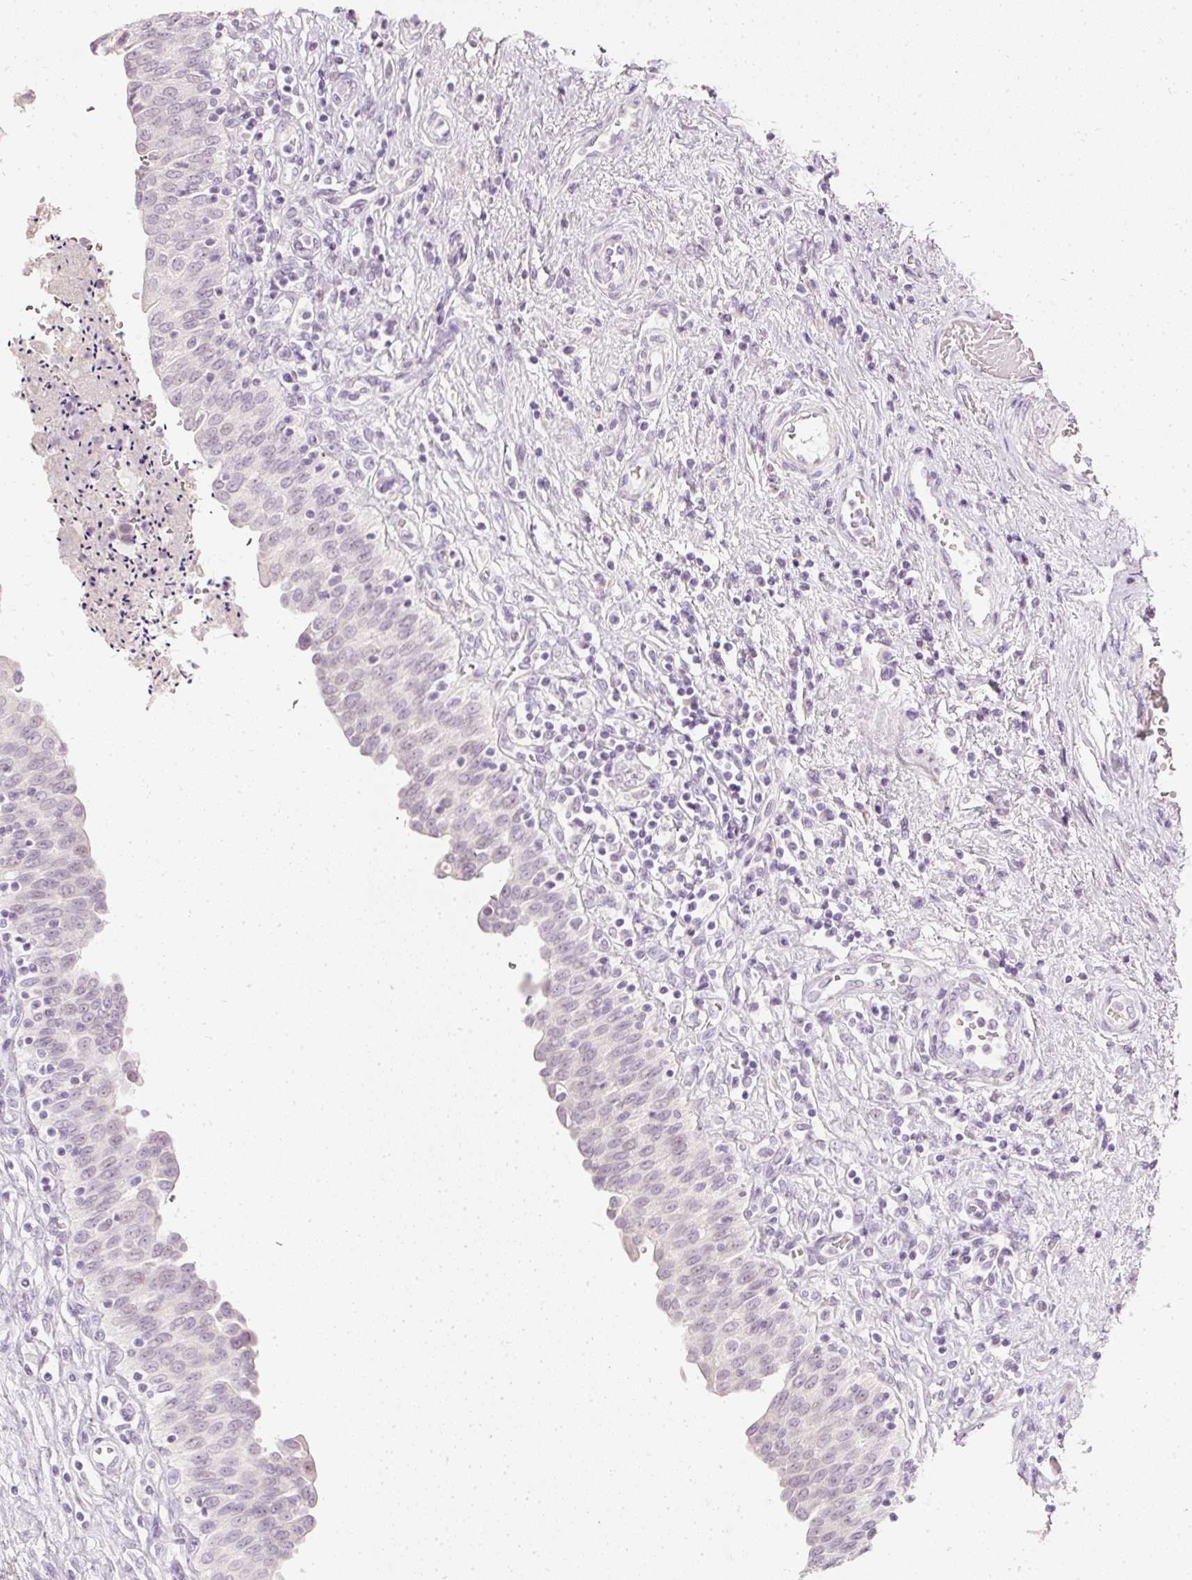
{"staining": {"intensity": "negative", "quantity": "none", "location": "none"}, "tissue": "urinary bladder", "cell_type": "Urothelial cells", "image_type": "normal", "snomed": [{"axis": "morphology", "description": "Normal tissue, NOS"}, {"axis": "topography", "description": "Urinary bladder"}], "caption": "There is no significant positivity in urothelial cells of urinary bladder.", "gene": "ELAVL3", "patient": {"sex": "male", "age": 71}}